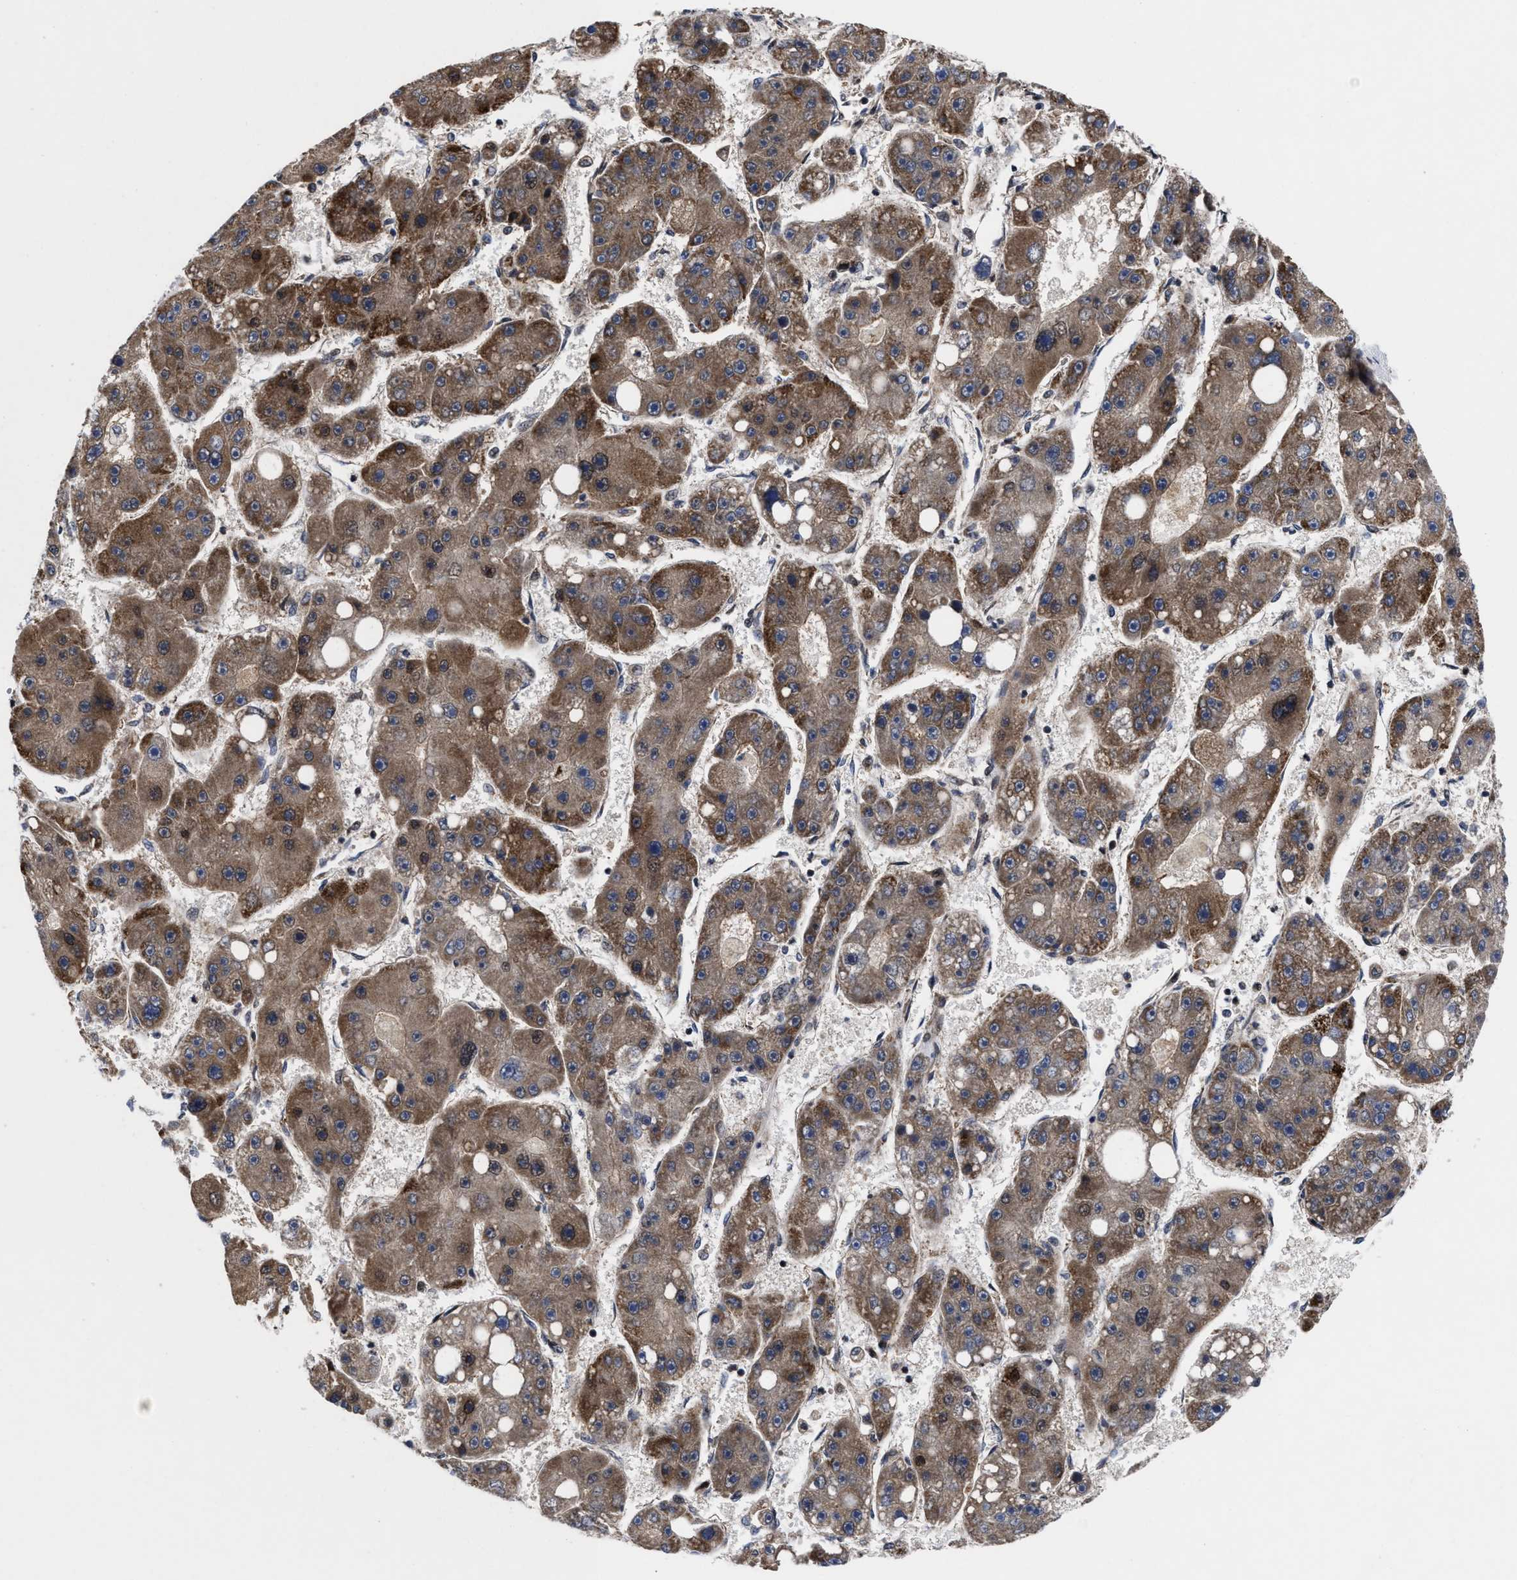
{"staining": {"intensity": "moderate", "quantity": ">75%", "location": "cytoplasmic/membranous"}, "tissue": "liver cancer", "cell_type": "Tumor cells", "image_type": "cancer", "snomed": [{"axis": "morphology", "description": "Carcinoma, Hepatocellular, NOS"}, {"axis": "topography", "description": "Liver"}], "caption": "Moderate cytoplasmic/membranous positivity for a protein is present in approximately >75% of tumor cells of liver cancer (hepatocellular carcinoma) using immunohistochemistry (IHC).", "gene": "MRPL50", "patient": {"sex": "female", "age": 61}}